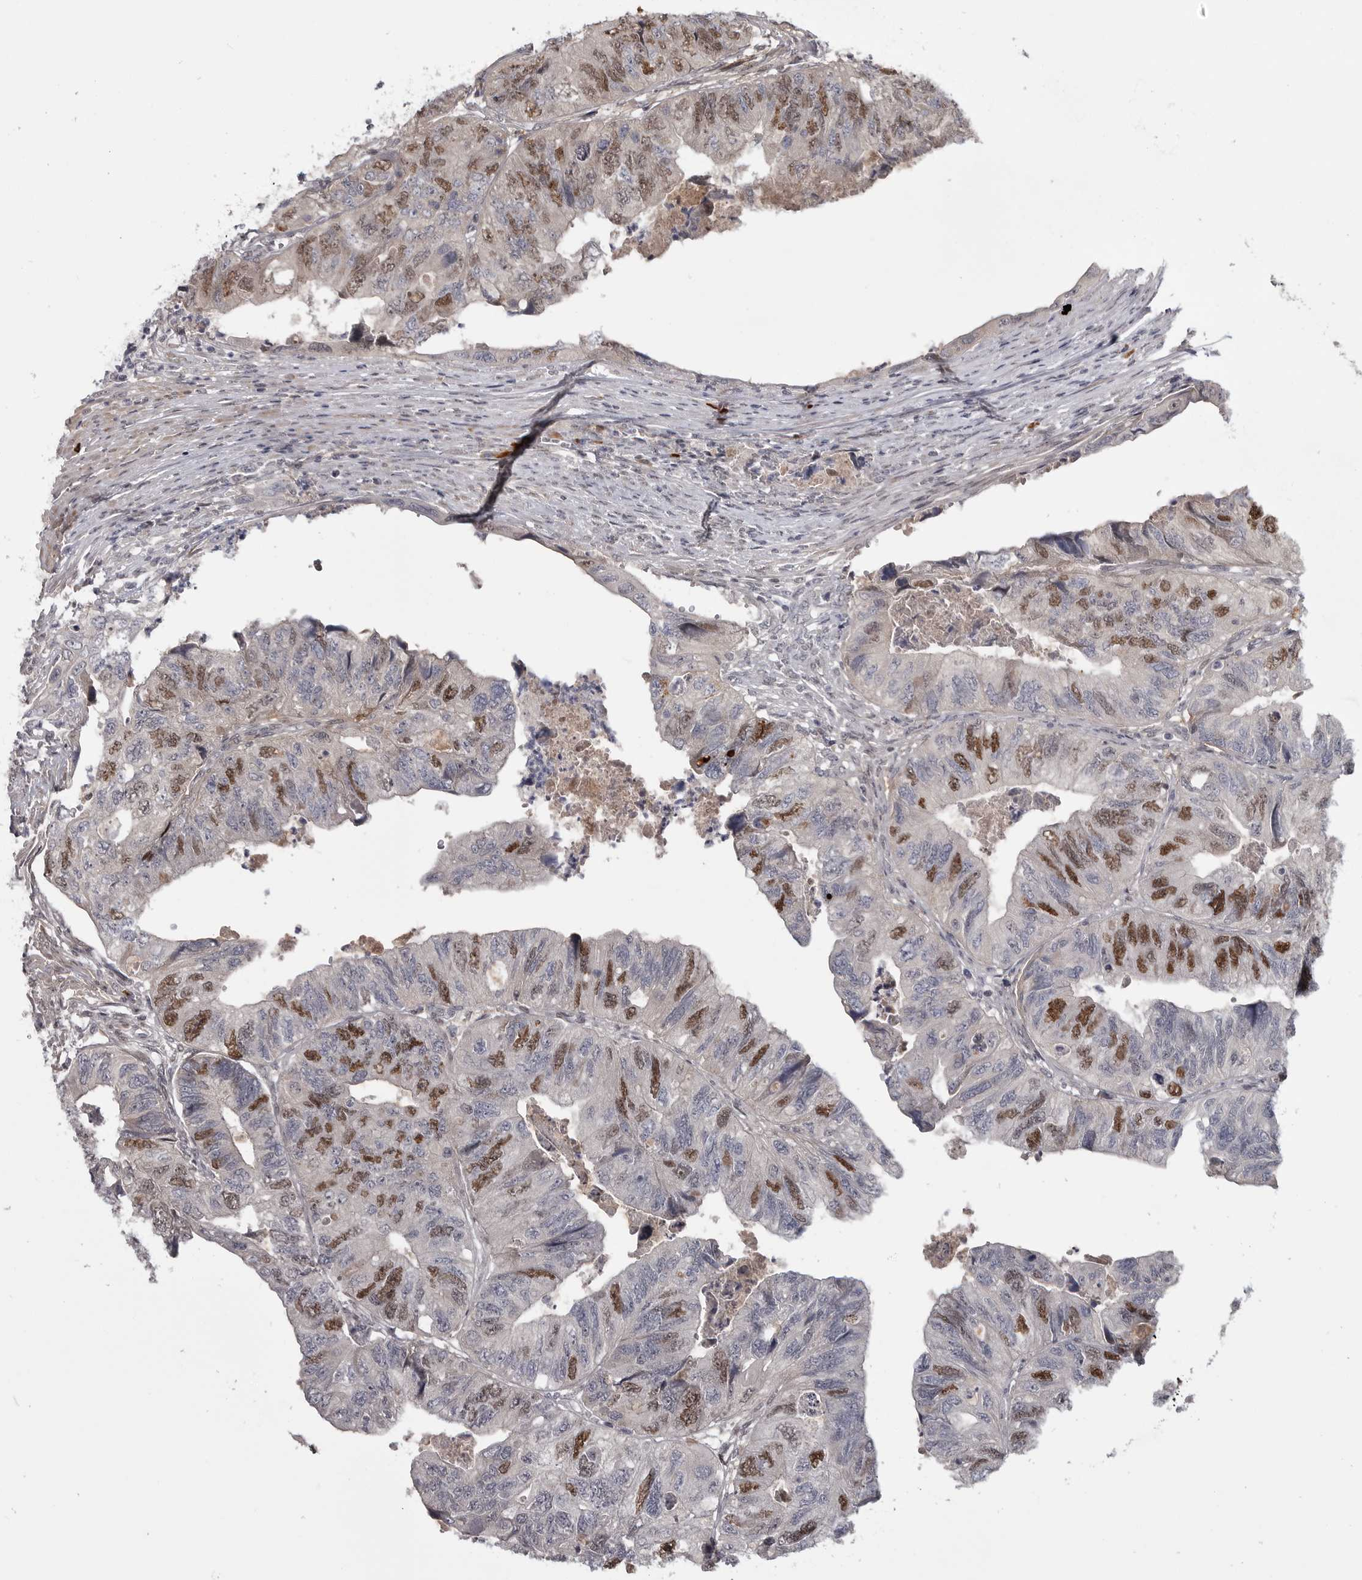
{"staining": {"intensity": "moderate", "quantity": ">75%", "location": "cytoplasmic/membranous,nuclear"}, "tissue": "colorectal cancer", "cell_type": "Tumor cells", "image_type": "cancer", "snomed": [{"axis": "morphology", "description": "Adenocarcinoma, NOS"}, {"axis": "topography", "description": "Rectum"}], "caption": "High-power microscopy captured an immunohistochemistry (IHC) photomicrograph of adenocarcinoma (colorectal), revealing moderate cytoplasmic/membranous and nuclear expression in approximately >75% of tumor cells. Immunohistochemistry stains the protein in brown and the nuclei are stained blue.", "gene": "ZNF277", "patient": {"sex": "male", "age": 63}}